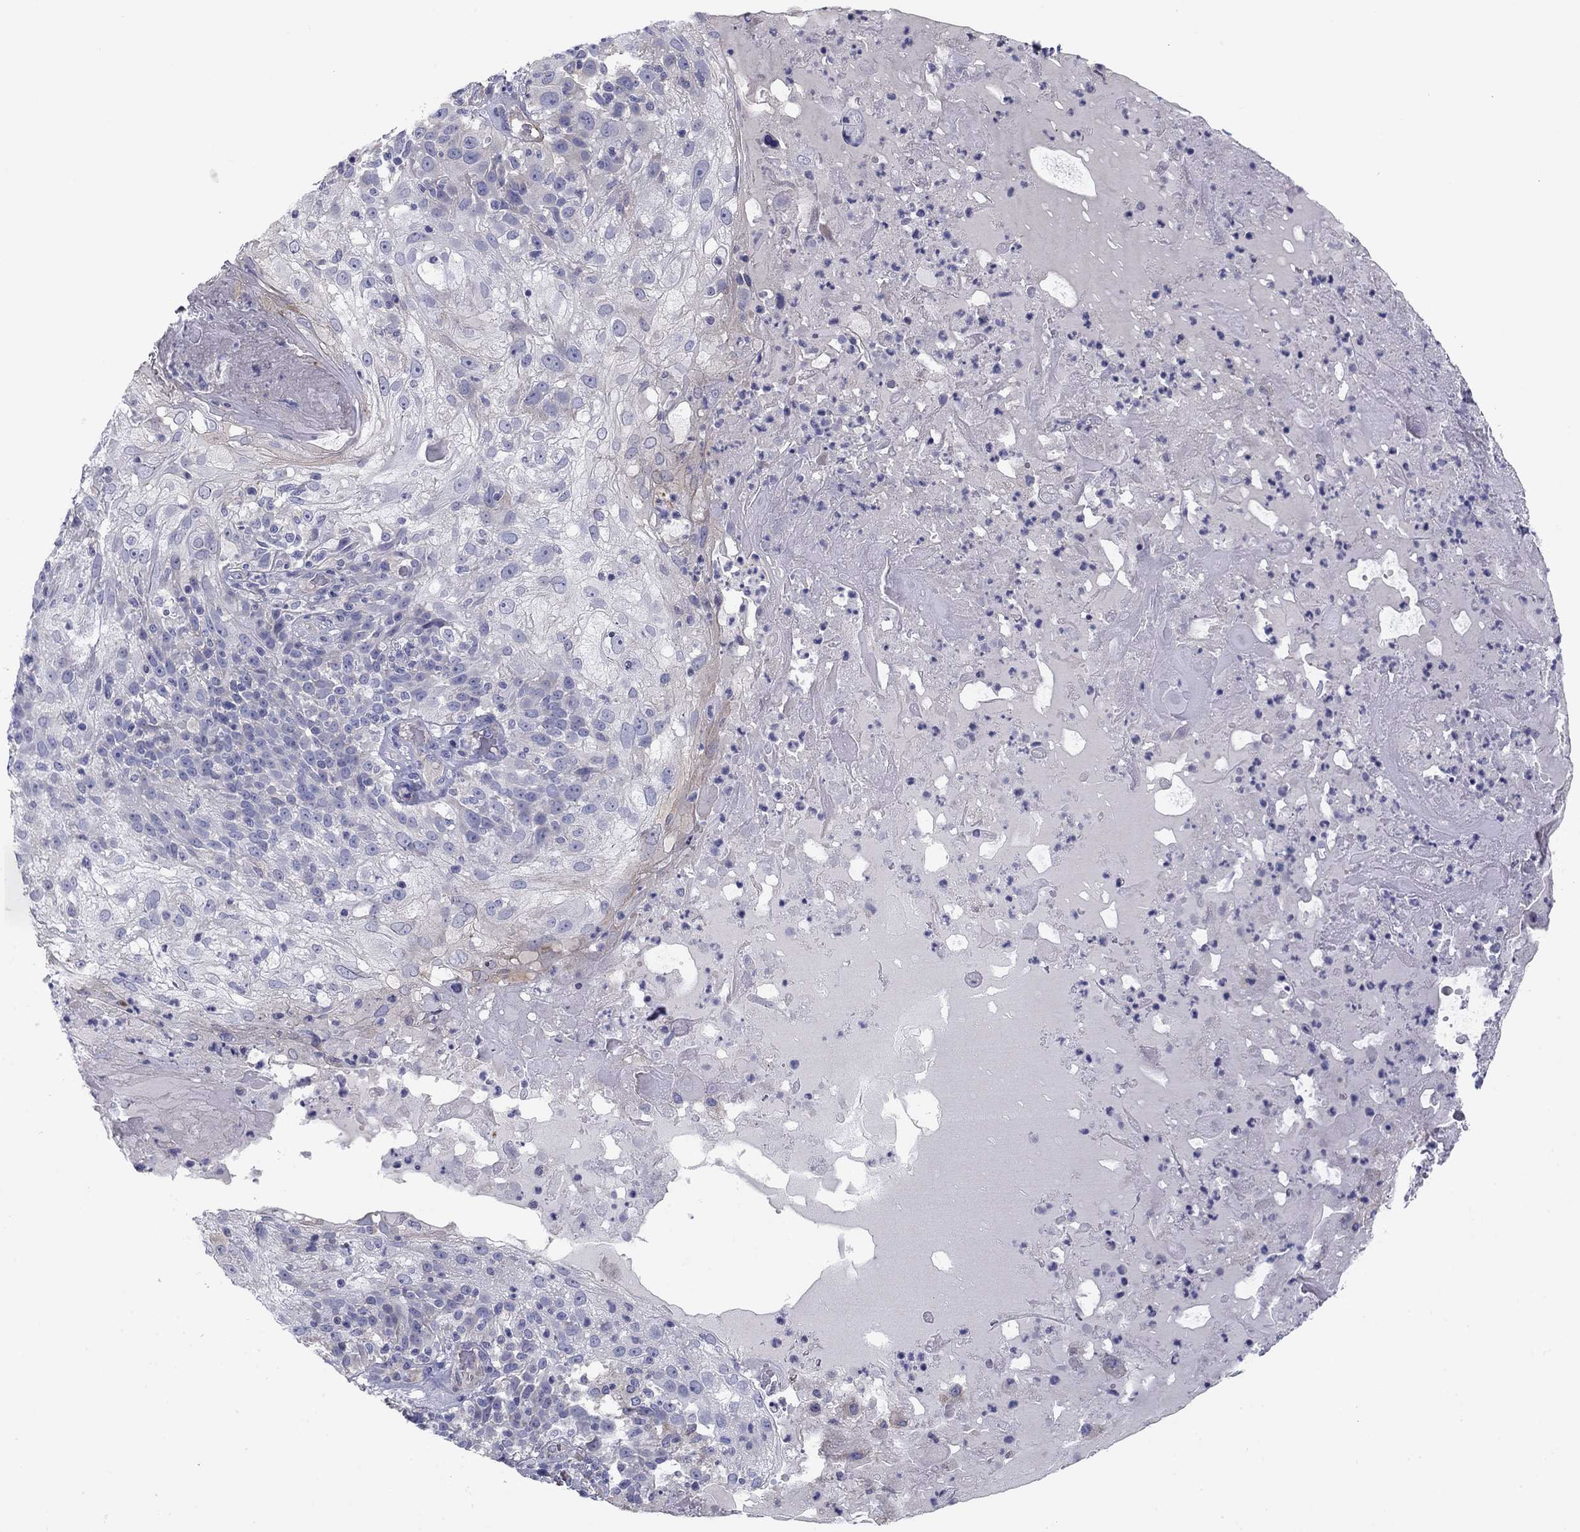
{"staining": {"intensity": "moderate", "quantity": "<25%", "location": "cytoplasmic/membranous"}, "tissue": "skin cancer", "cell_type": "Tumor cells", "image_type": "cancer", "snomed": [{"axis": "morphology", "description": "Normal tissue, NOS"}, {"axis": "morphology", "description": "Squamous cell carcinoma, NOS"}, {"axis": "topography", "description": "Skin"}], "caption": "Tumor cells exhibit moderate cytoplasmic/membranous positivity in approximately <25% of cells in skin squamous cell carcinoma. (Brightfield microscopy of DAB IHC at high magnification).", "gene": "SEPTIN3", "patient": {"sex": "female", "age": 83}}